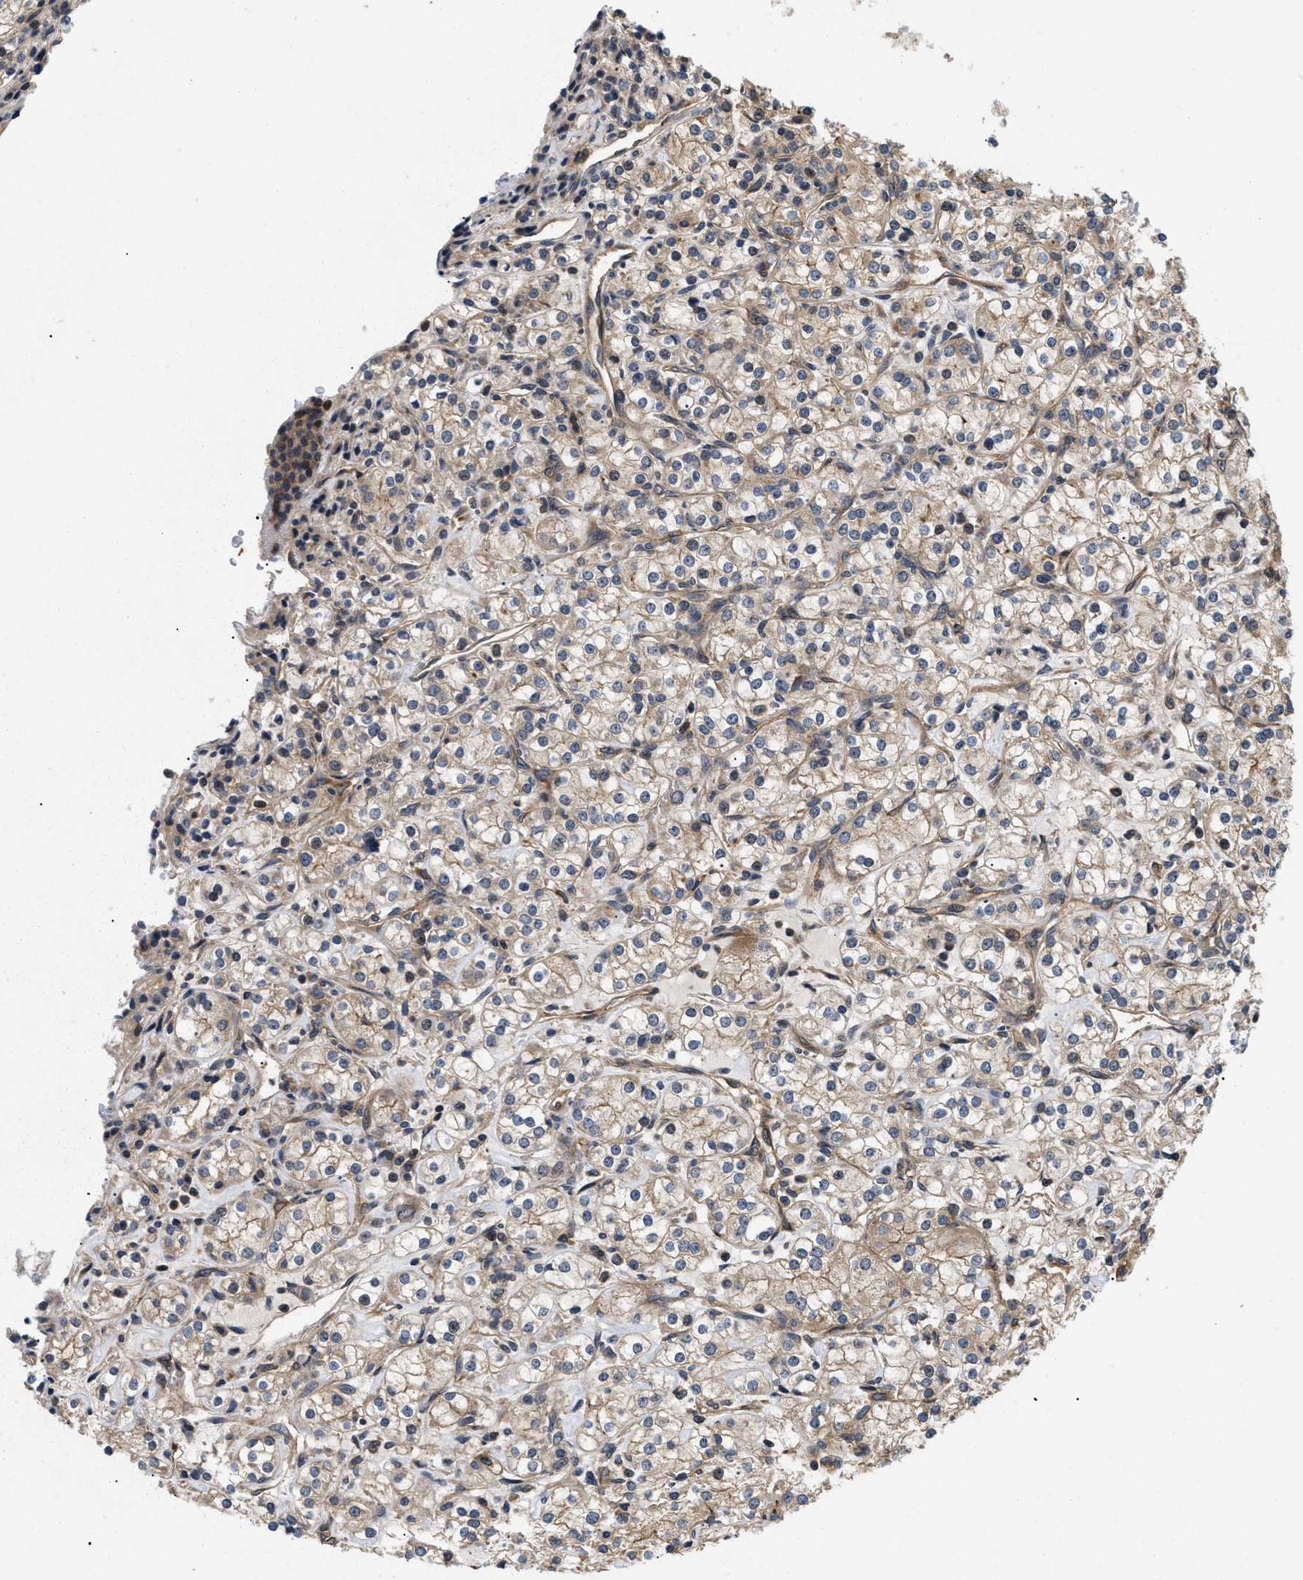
{"staining": {"intensity": "weak", "quantity": "25%-75%", "location": "cytoplasmic/membranous"}, "tissue": "renal cancer", "cell_type": "Tumor cells", "image_type": "cancer", "snomed": [{"axis": "morphology", "description": "Adenocarcinoma, NOS"}, {"axis": "topography", "description": "Kidney"}], "caption": "Immunohistochemistry (IHC) image of renal cancer (adenocarcinoma) stained for a protein (brown), which shows low levels of weak cytoplasmic/membranous staining in approximately 25%-75% of tumor cells.", "gene": "HMGCR", "patient": {"sex": "male", "age": 77}}